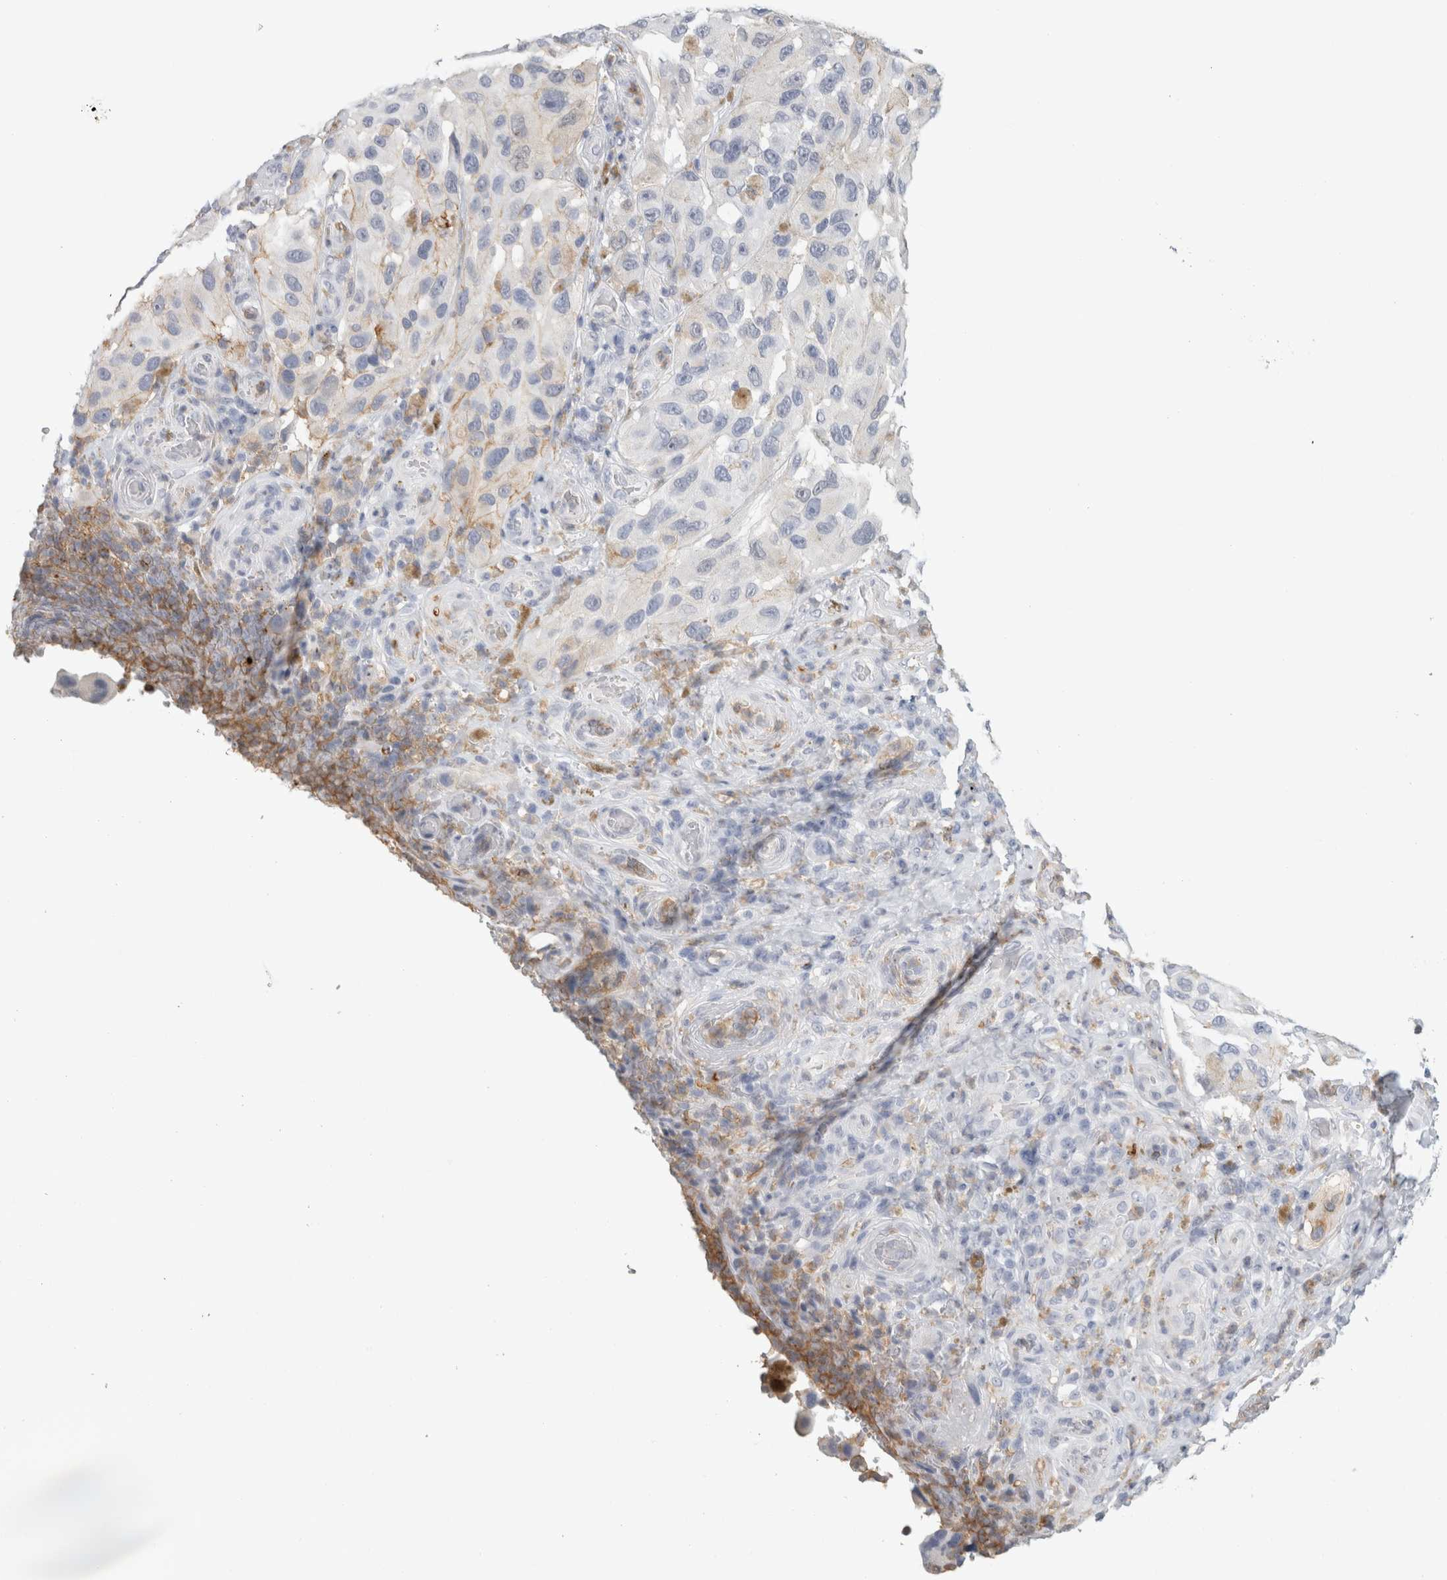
{"staining": {"intensity": "negative", "quantity": "none", "location": "none"}, "tissue": "melanoma", "cell_type": "Tumor cells", "image_type": "cancer", "snomed": [{"axis": "morphology", "description": "Malignant melanoma, NOS"}, {"axis": "topography", "description": "Skin"}], "caption": "Tumor cells are negative for brown protein staining in malignant melanoma.", "gene": "P2RY2", "patient": {"sex": "female", "age": 73}}